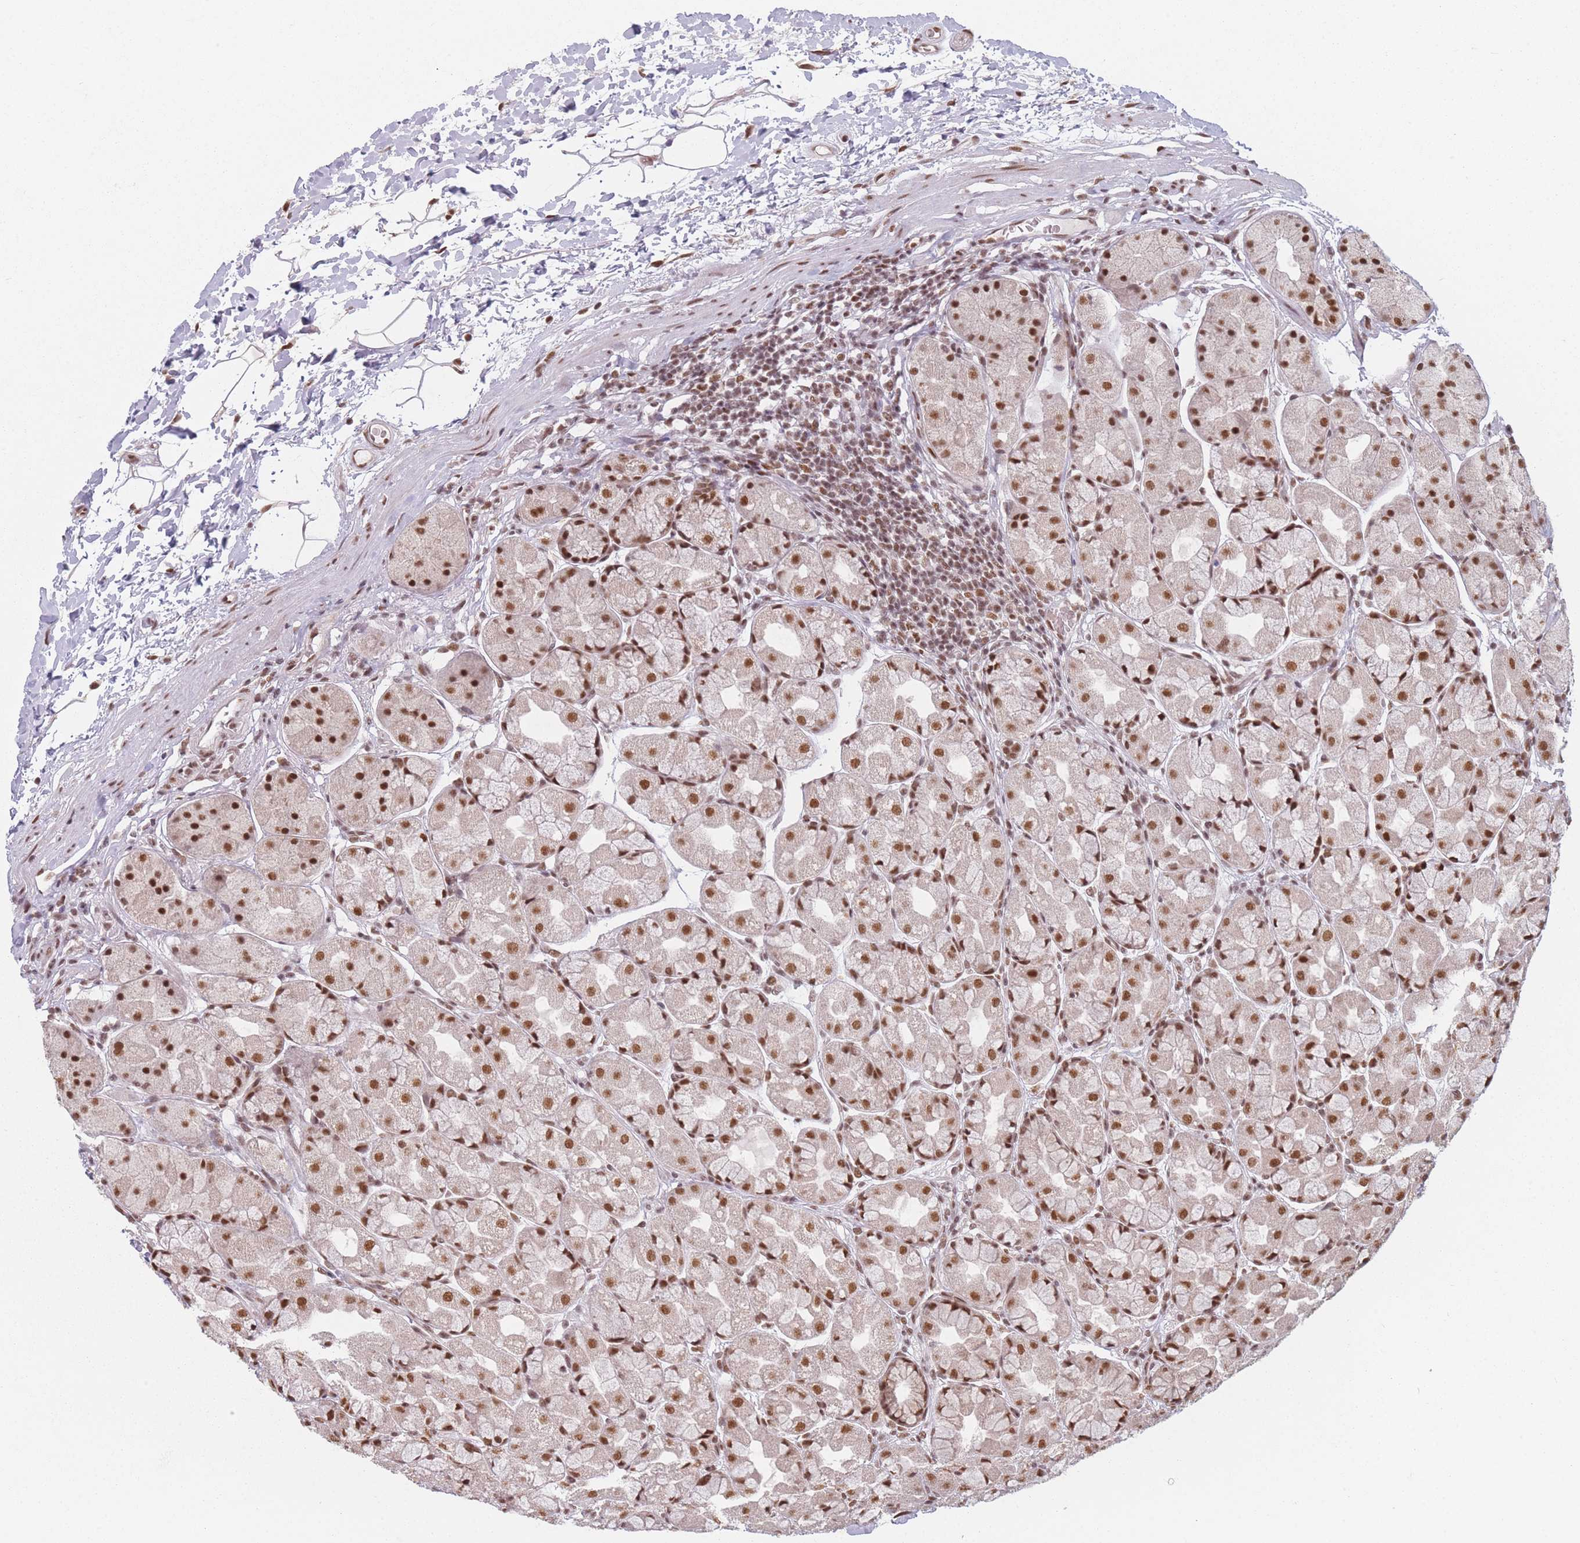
{"staining": {"intensity": "strong", "quantity": ">75%", "location": "nuclear"}, "tissue": "stomach", "cell_type": "Glandular cells", "image_type": "normal", "snomed": [{"axis": "morphology", "description": "Normal tissue, NOS"}, {"axis": "topography", "description": "Stomach"}], "caption": "Protein staining by immunohistochemistry shows strong nuclear positivity in about >75% of glandular cells in benign stomach. The protein of interest is shown in brown color, while the nuclei are stained blue.", "gene": "SUPT6H", "patient": {"sex": "male", "age": 57}}